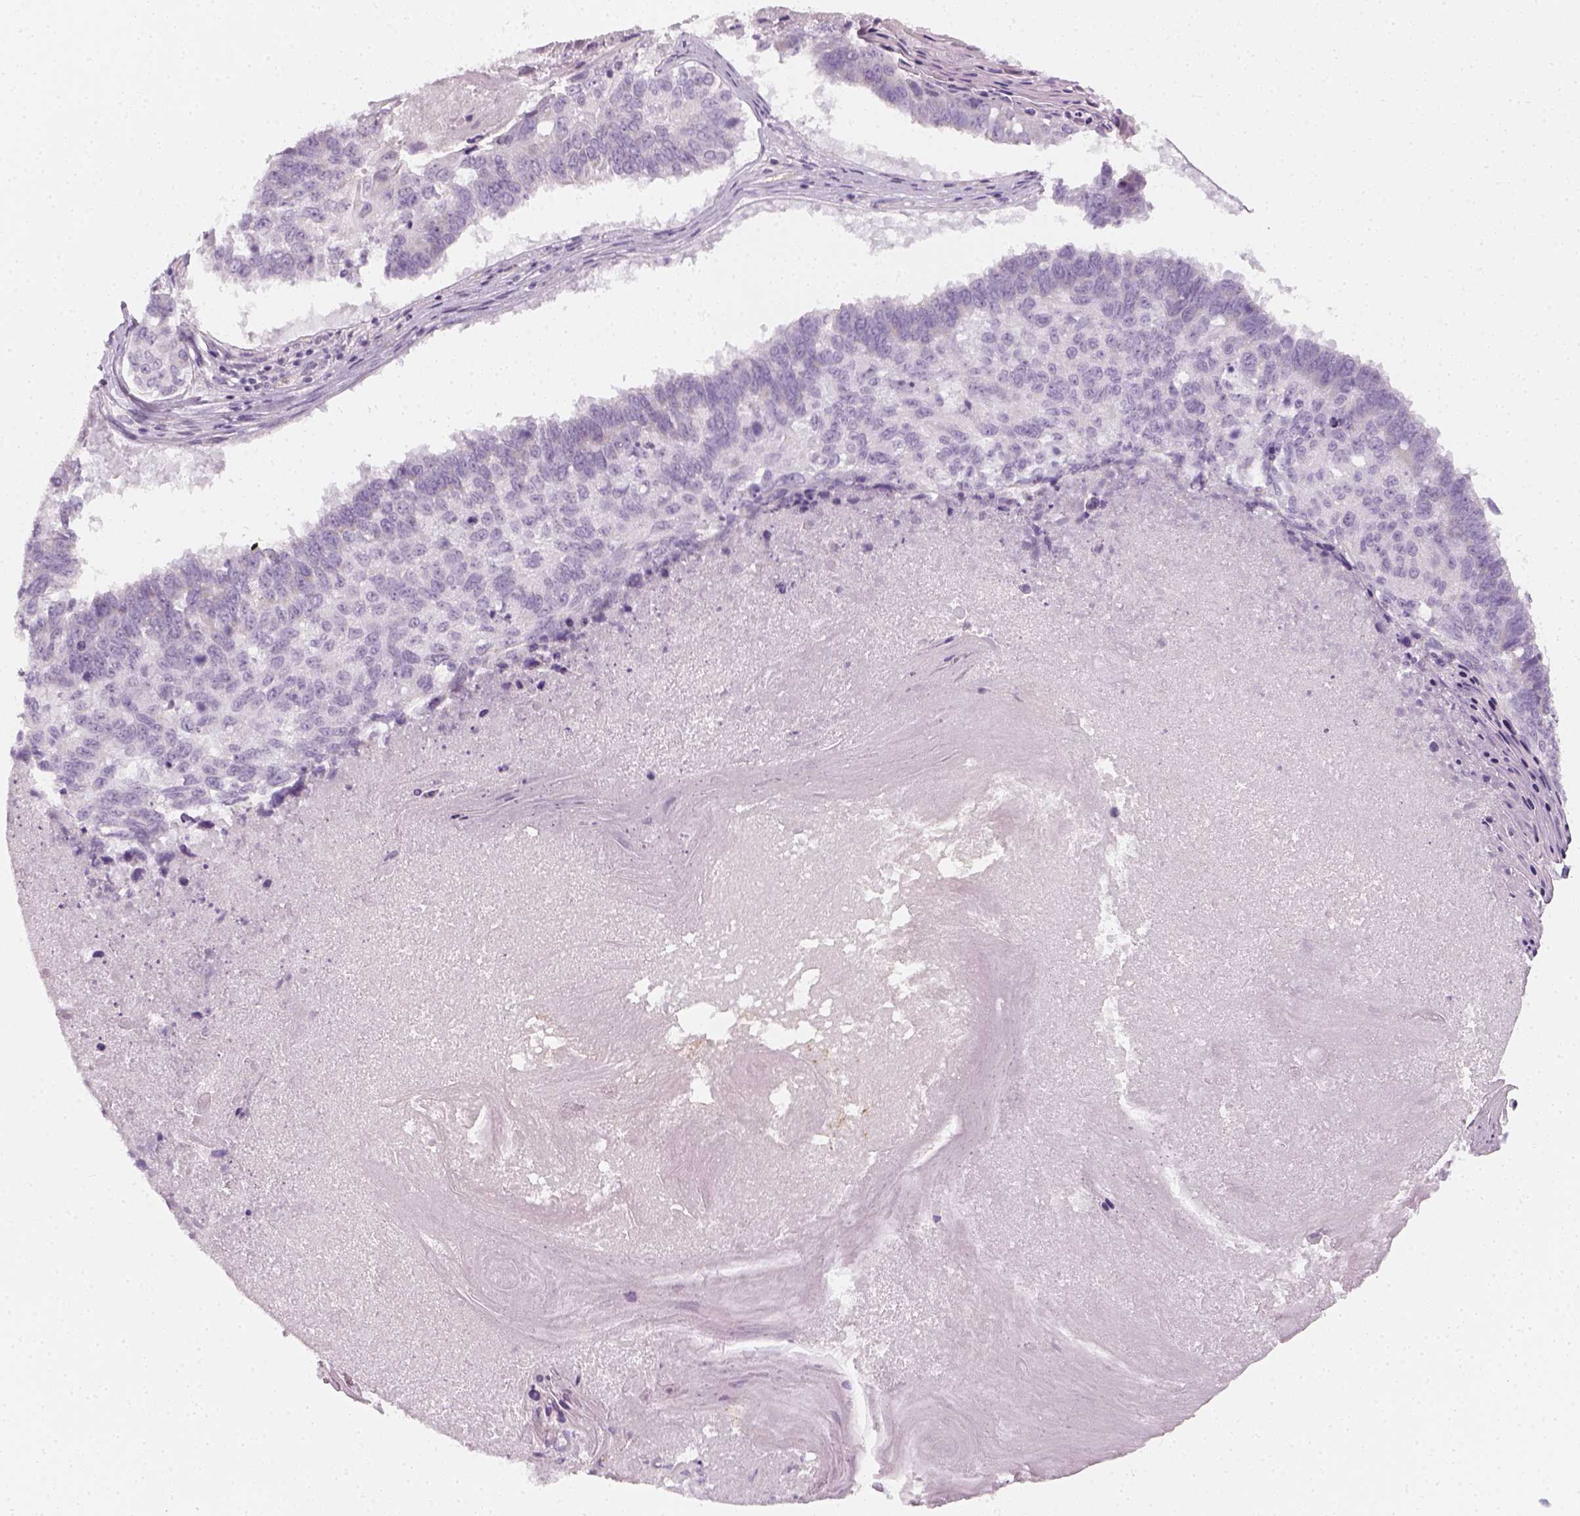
{"staining": {"intensity": "negative", "quantity": "none", "location": "none"}, "tissue": "lung cancer", "cell_type": "Tumor cells", "image_type": "cancer", "snomed": [{"axis": "morphology", "description": "Squamous cell carcinoma, NOS"}, {"axis": "topography", "description": "Lung"}], "caption": "Tumor cells are negative for protein expression in human lung cancer.", "gene": "PRAME", "patient": {"sex": "male", "age": 73}}